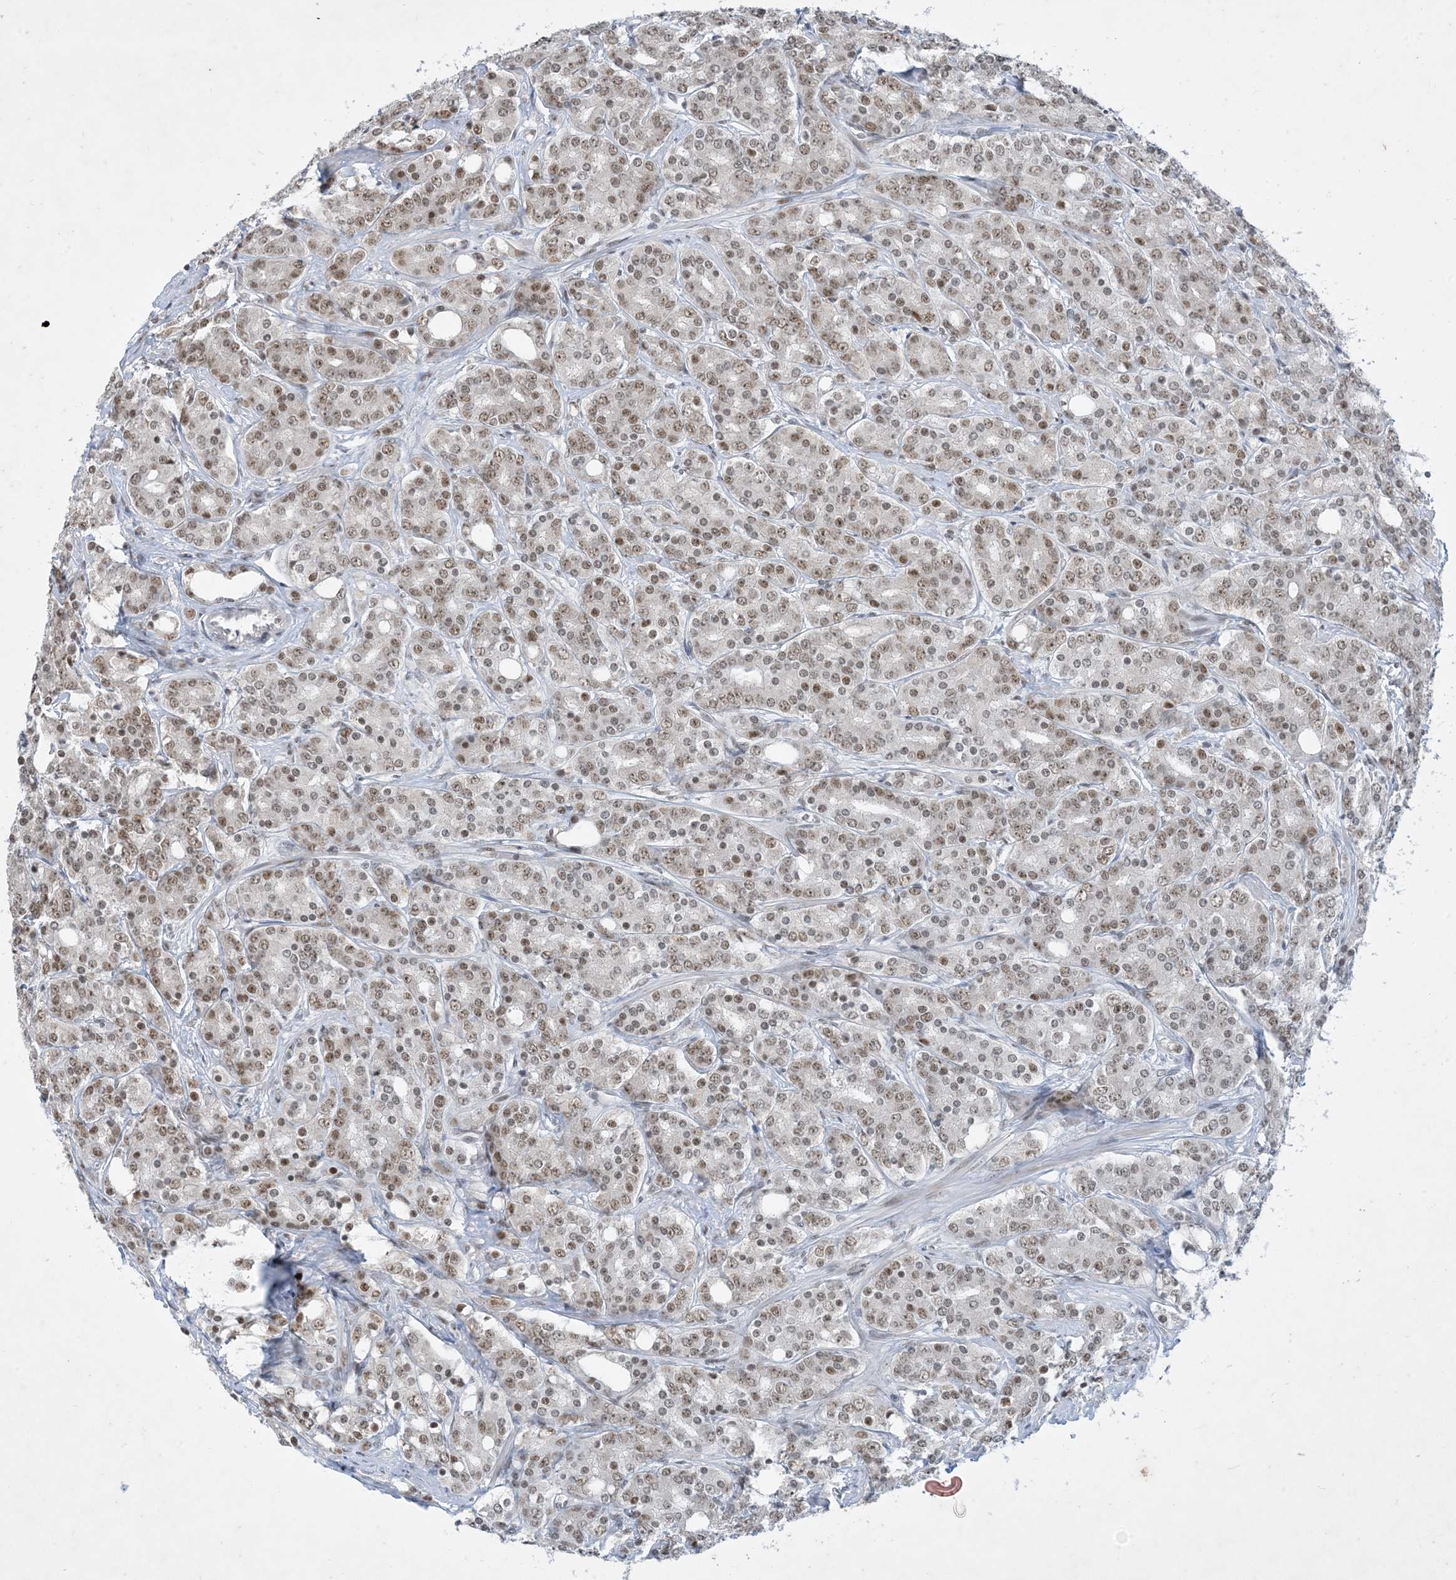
{"staining": {"intensity": "weak", "quantity": ">75%", "location": "nuclear"}, "tissue": "prostate cancer", "cell_type": "Tumor cells", "image_type": "cancer", "snomed": [{"axis": "morphology", "description": "Adenocarcinoma, High grade"}, {"axis": "topography", "description": "Prostate"}], "caption": "Prostate cancer (high-grade adenocarcinoma) stained with DAB immunohistochemistry (IHC) demonstrates low levels of weak nuclear positivity in about >75% of tumor cells.", "gene": "ZNF674", "patient": {"sex": "male", "age": 62}}